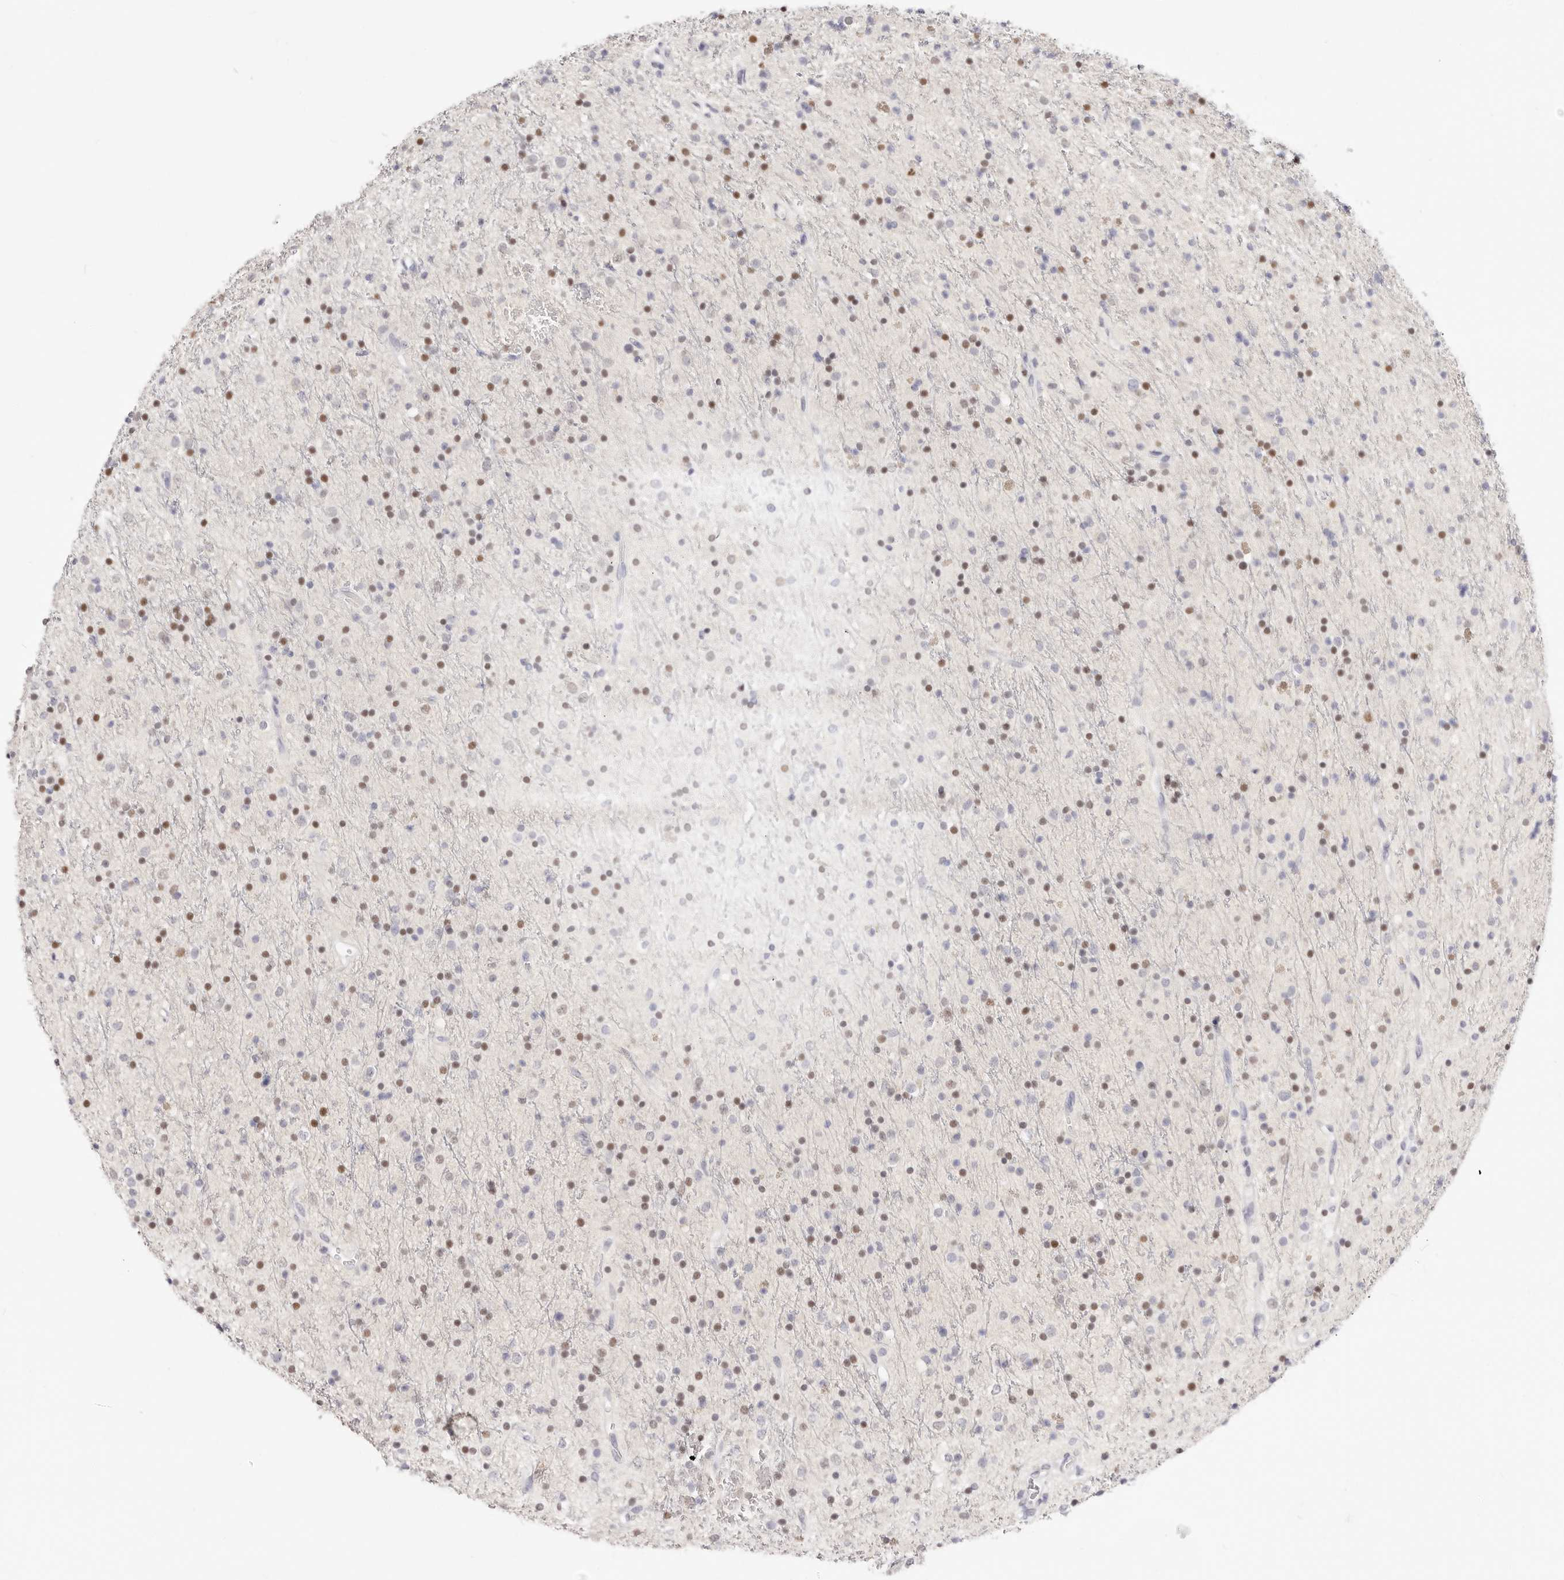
{"staining": {"intensity": "moderate", "quantity": "<25%", "location": "nuclear"}, "tissue": "glioma", "cell_type": "Tumor cells", "image_type": "cancer", "snomed": [{"axis": "morphology", "description": "Glioma, malignant, High grade"}, {"axis": "topography", "description": "Brain"}], "caption": "Tumor cells display low levels of moderate nuclear positivity in approximately <25% of cells in human high-grade glioma (malignant).", "gene": "TKT", "patient": {"sex": "male", "age": 34}}